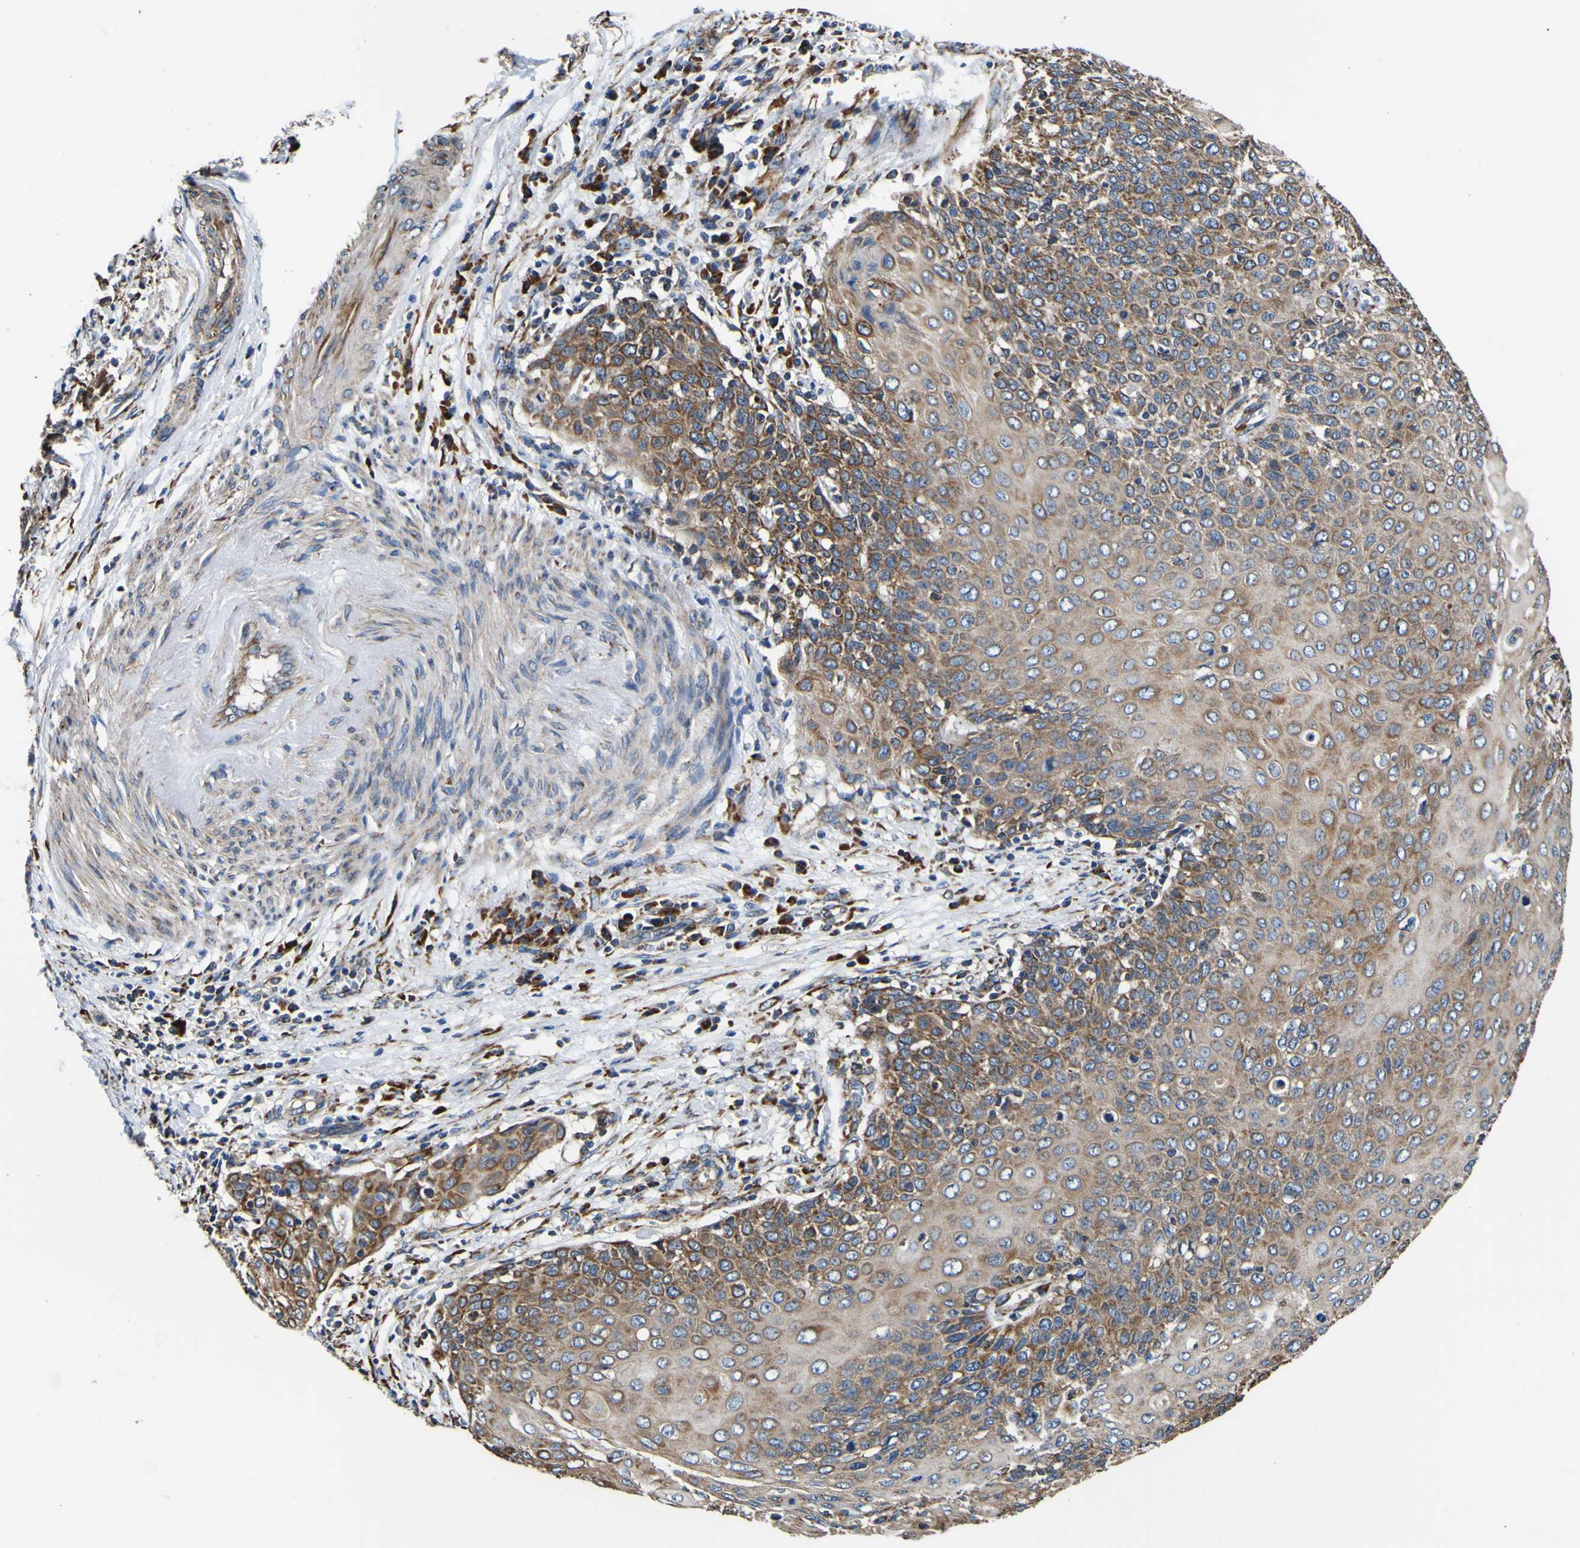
{"staining": {"intensity": "moderate", "quantity": ">75%", "location": "cytoplasmic/membranous"}, "tissue": "cervical cancer", "cell_type": "Tumor cells", "image_type": "cancer", "snomed": [{"axis": "morphology", "description": "Squamous cell carcinoma, NOS"}, {"axis": "topography", "description": "Cervix"}], "caption": "Human cervical cancer stained with a protein marker demonstrates moderate staining in tumor cells.", "gene": "INPP5A", "patient": {"sex": "female", "age": 39}}